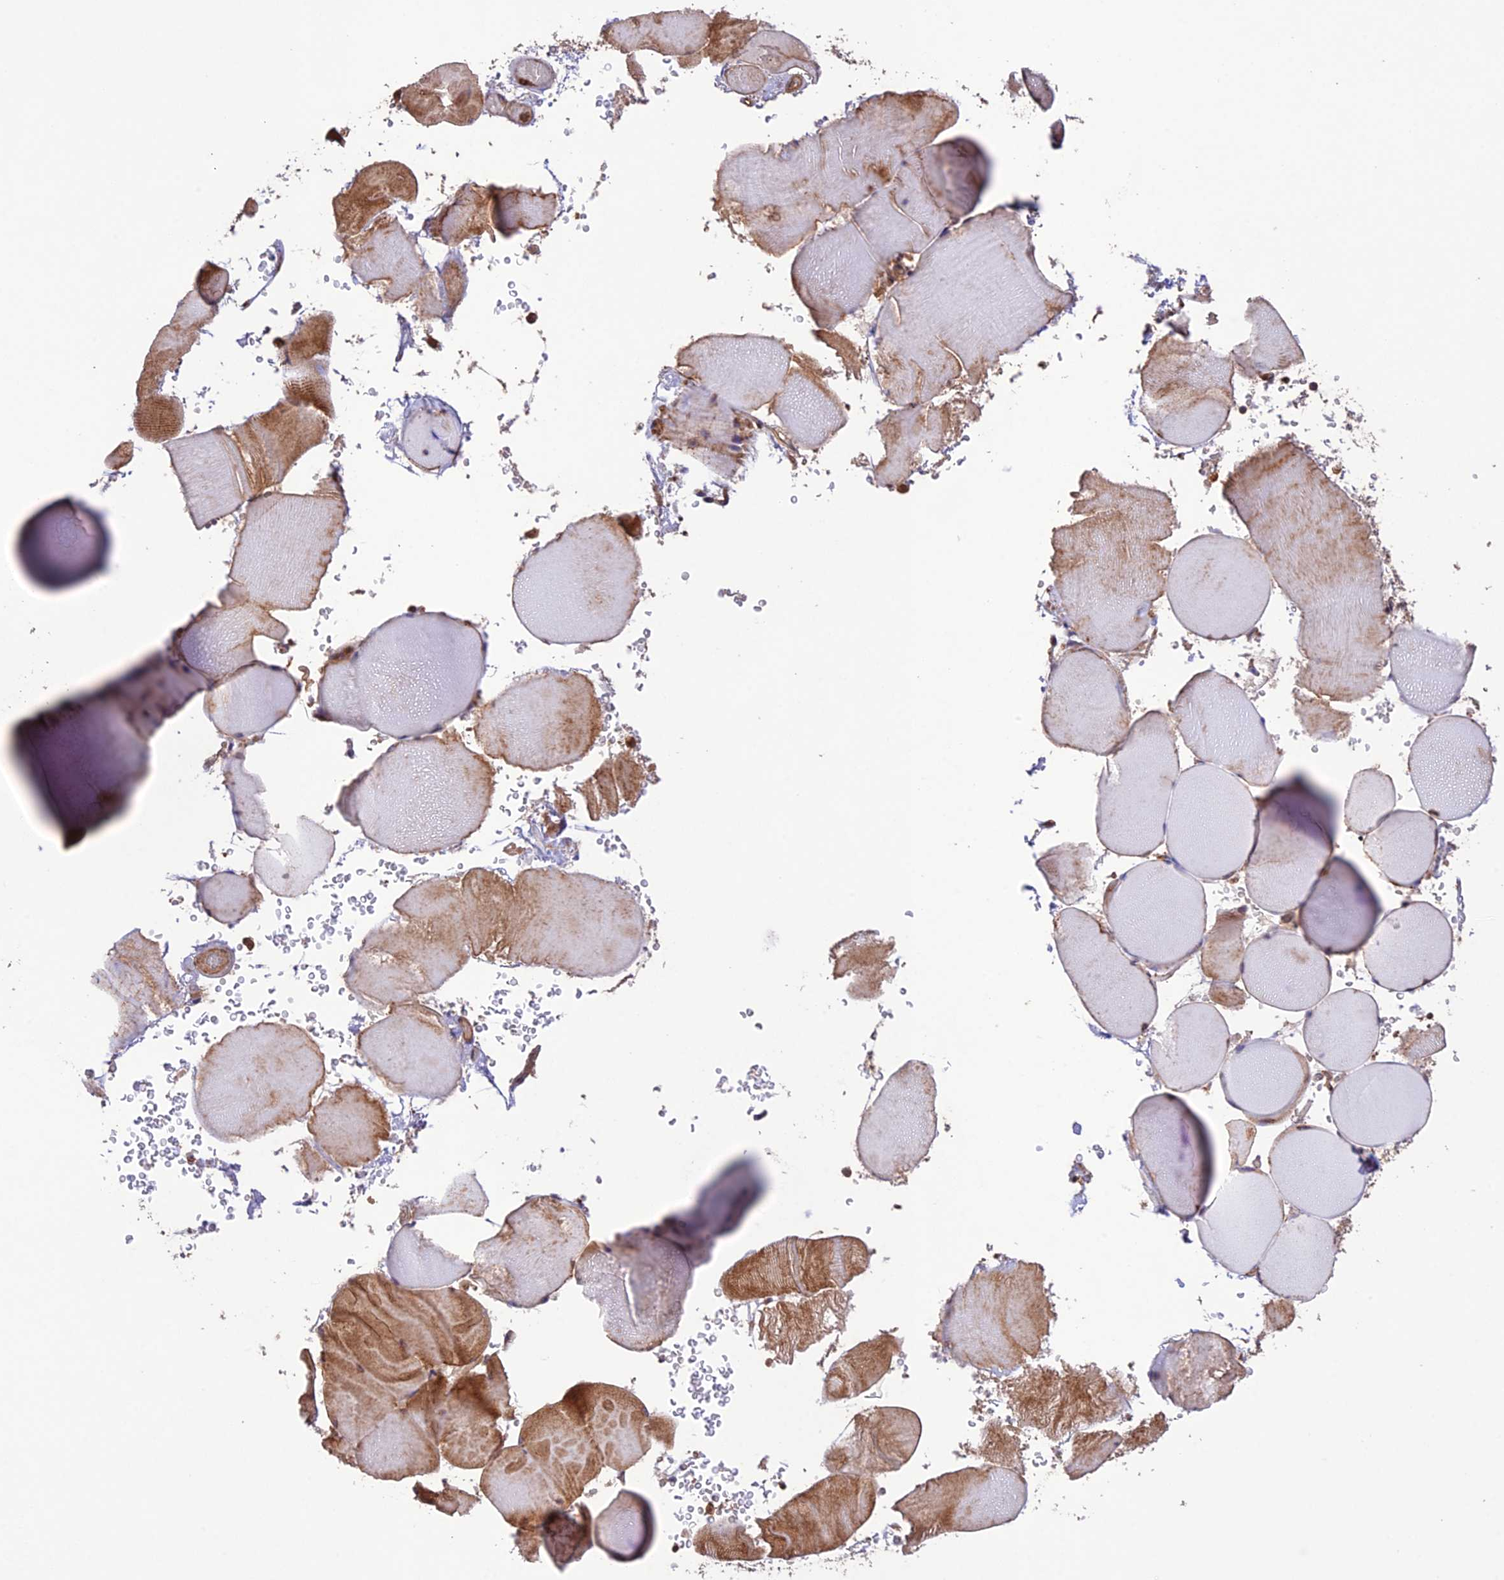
{"staining": {"intensity": "moderate", "quantity": "25%-75%", "location": "cytoplasmic/membranous"}, "tissue": "skeletal muscle", "cell_type": "Myocytes", "image_type": "normal", "snomed": [{"axis": "morphology", "description": "Normal tissue, NOS"}, {"axis": "topography", "description": "Skeletal muscle"}], "caption": "Approximately 25%-75% of myocytes in benign skeletal muscle demonstrate moderate cytoplasmic/membranous protein staining as visualized by brown immunohistochemical staining.", "gene": "FCHSD1", "patient": {"sex": "male", "age": 62}}